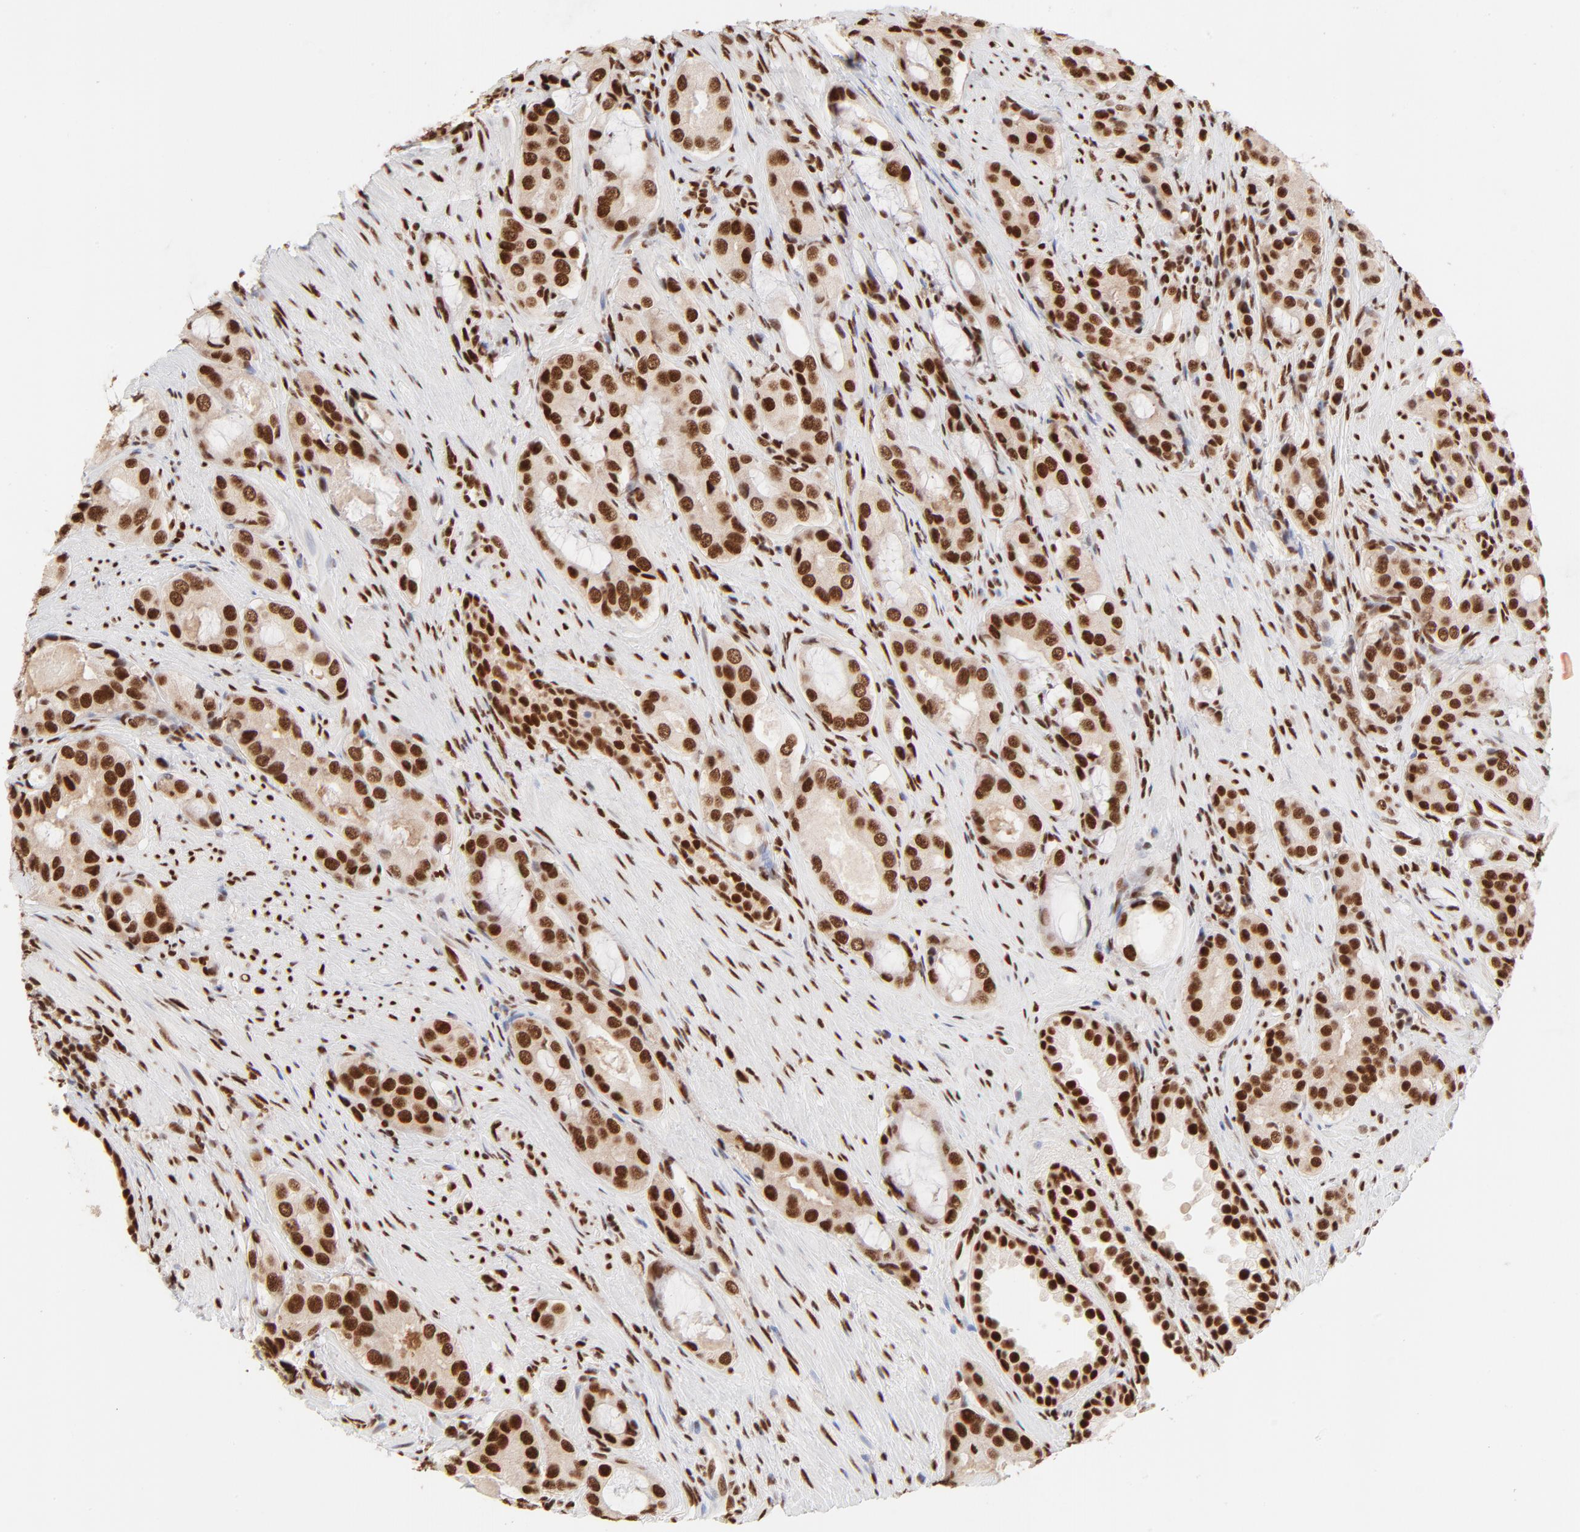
{"staining": {"intensity": "strong", "quantity": ">75%", "location": "nuclear"}, "tissue": "prostate cancer", "cell_type": "Tumor cells", "image_type": "cancer", "snomed": [{"axis": "morphology", "description": "Adenocarcinoma, High grade"}, {"axis": "topography", "description": "Prostate"}], "caption": "Approximately >75% of tumor cells in high-grade adenocarcinoma (prostate) display strong nuclear protein expression as visualized by brown immunohistochemical staining.", "gene": "TARDBP", "patient": {"sex": "male", "age": 72}}